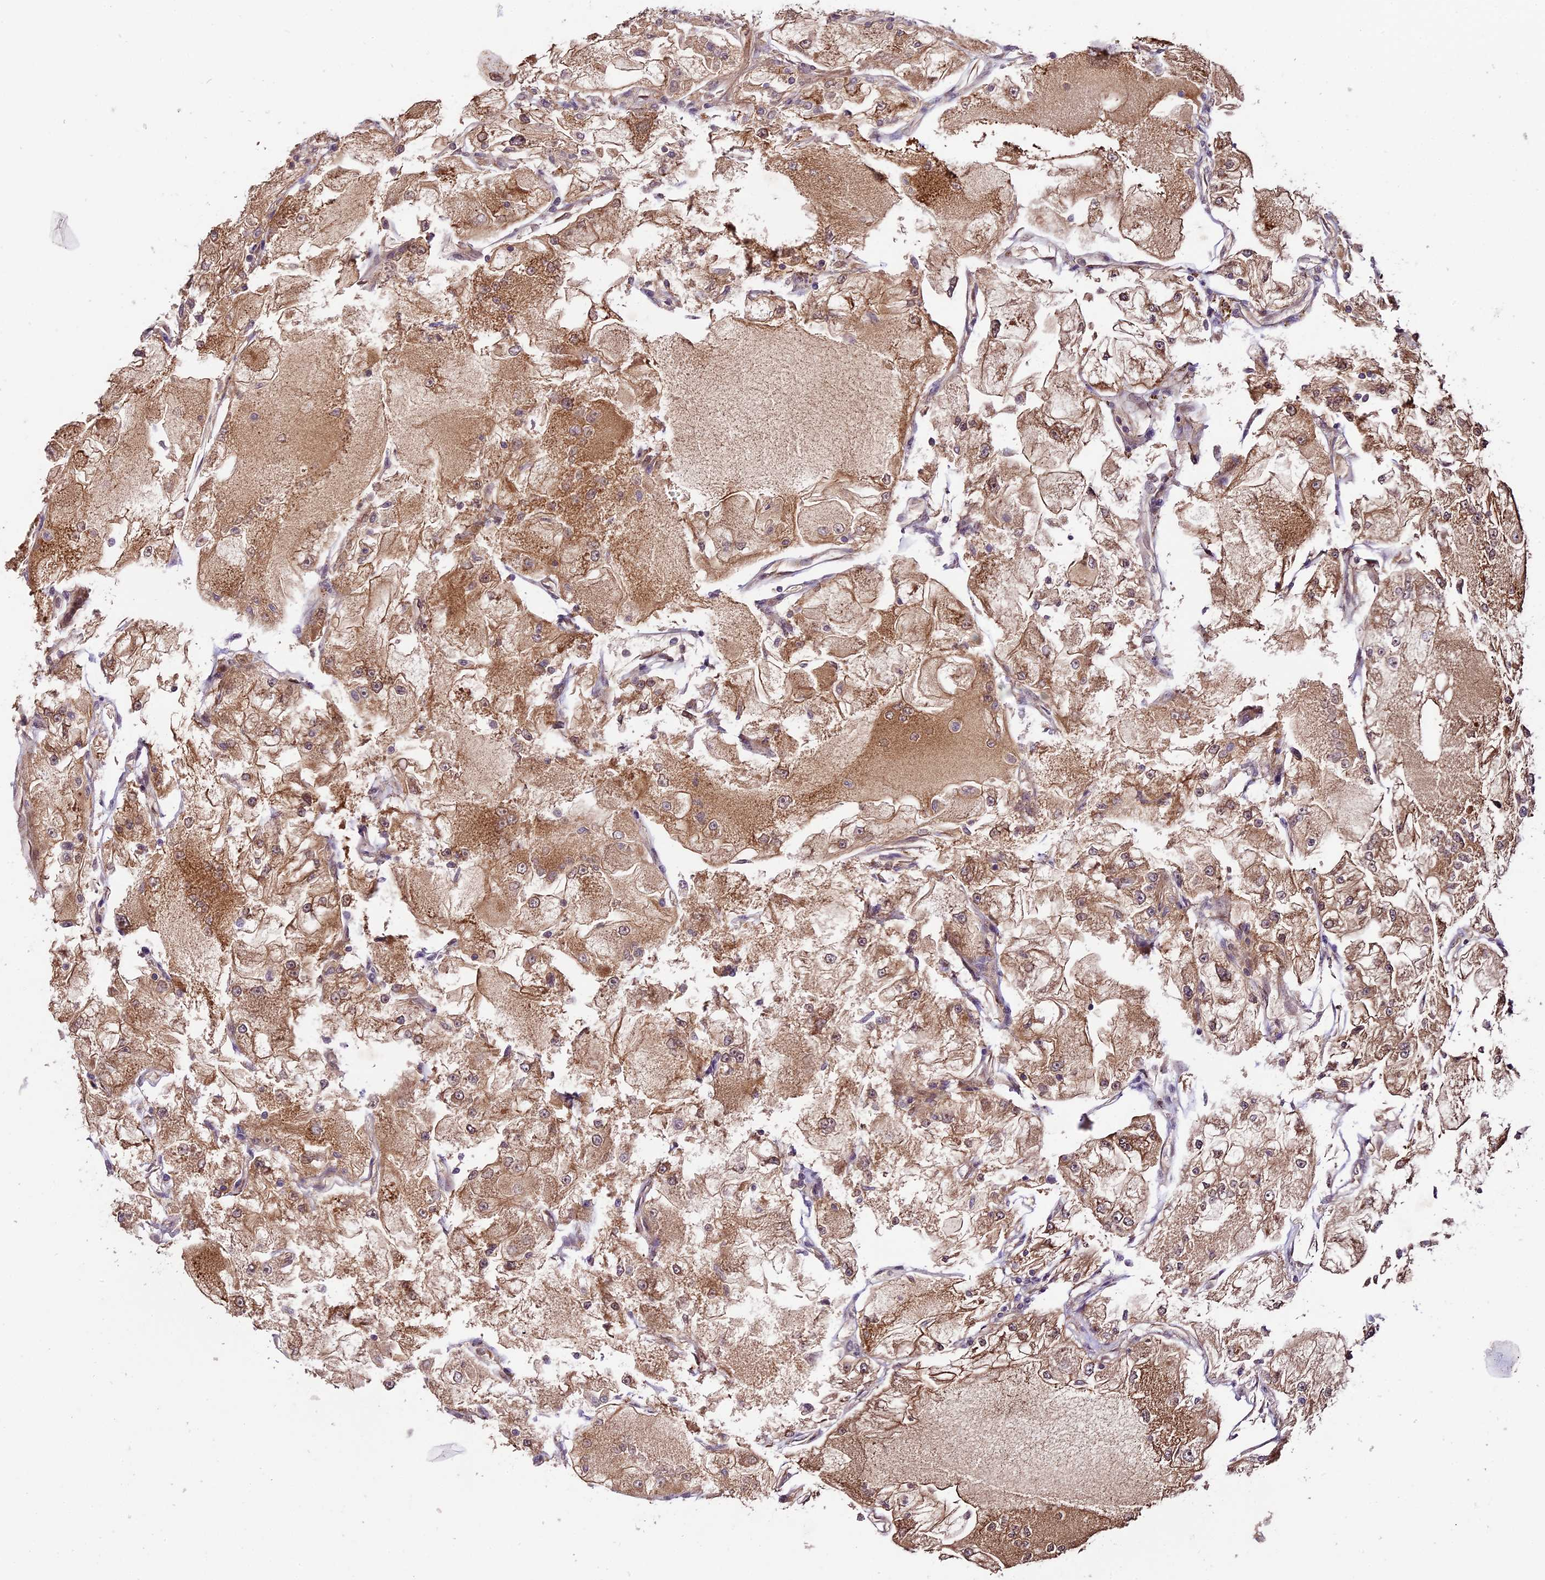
{"staining": {"intensity": "moderate", "quantity": ">75%", "location": "cytoplasmic/membranous"}, "tissue": "renal cancer", "cell_type": "Tumor cells", "image_type": "cancer", "snomed": [{"axis": "morphology", "description": "Adenocarcinoma, NOS"}, {"axis": "topography", "description": "Kidney"}], "caption": "Tumor cells display medium levels of moderate cytoplasmic/membranous positivity in about >75% of cells in human renal cancer.", "gene": "SETD6", "patient": {"sex": "female", "age": 72}}